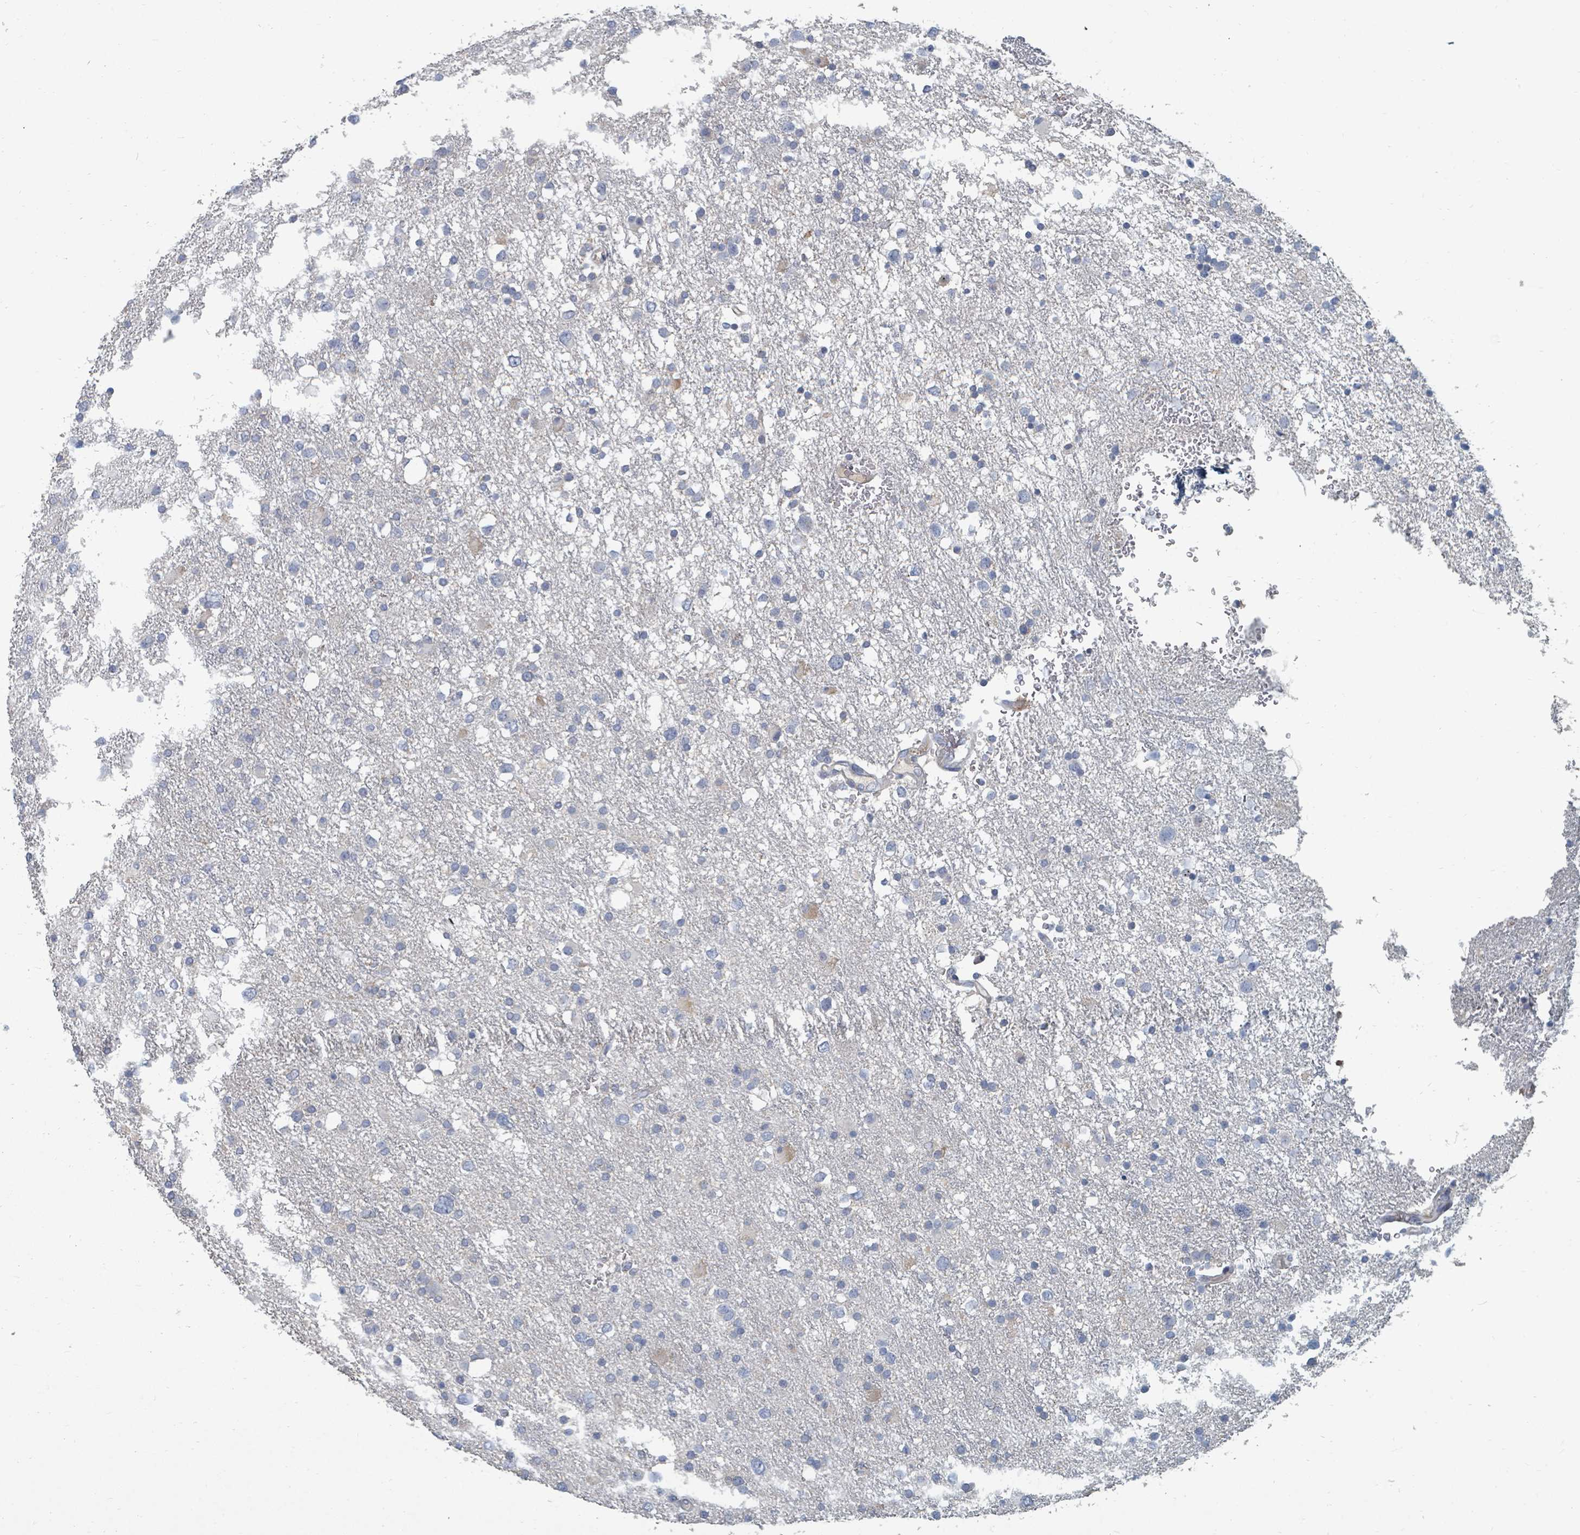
{"staining": {"intensity": "negative", "quantity": "none", "location": "none"}, "tissue": "glioma", "cell_type": "Tumor cells", "image_type": "cancer", "snomed": [{"axis": "morphology", "description": "Glioma, malignant, Low grade"}, {"axis": "topography", "description": "Brain"}], "caption": "There is no significant expression in tumor cells of glioma.", "gene": "ARGFX", "patient": {"sex": "female", "age": 32}}